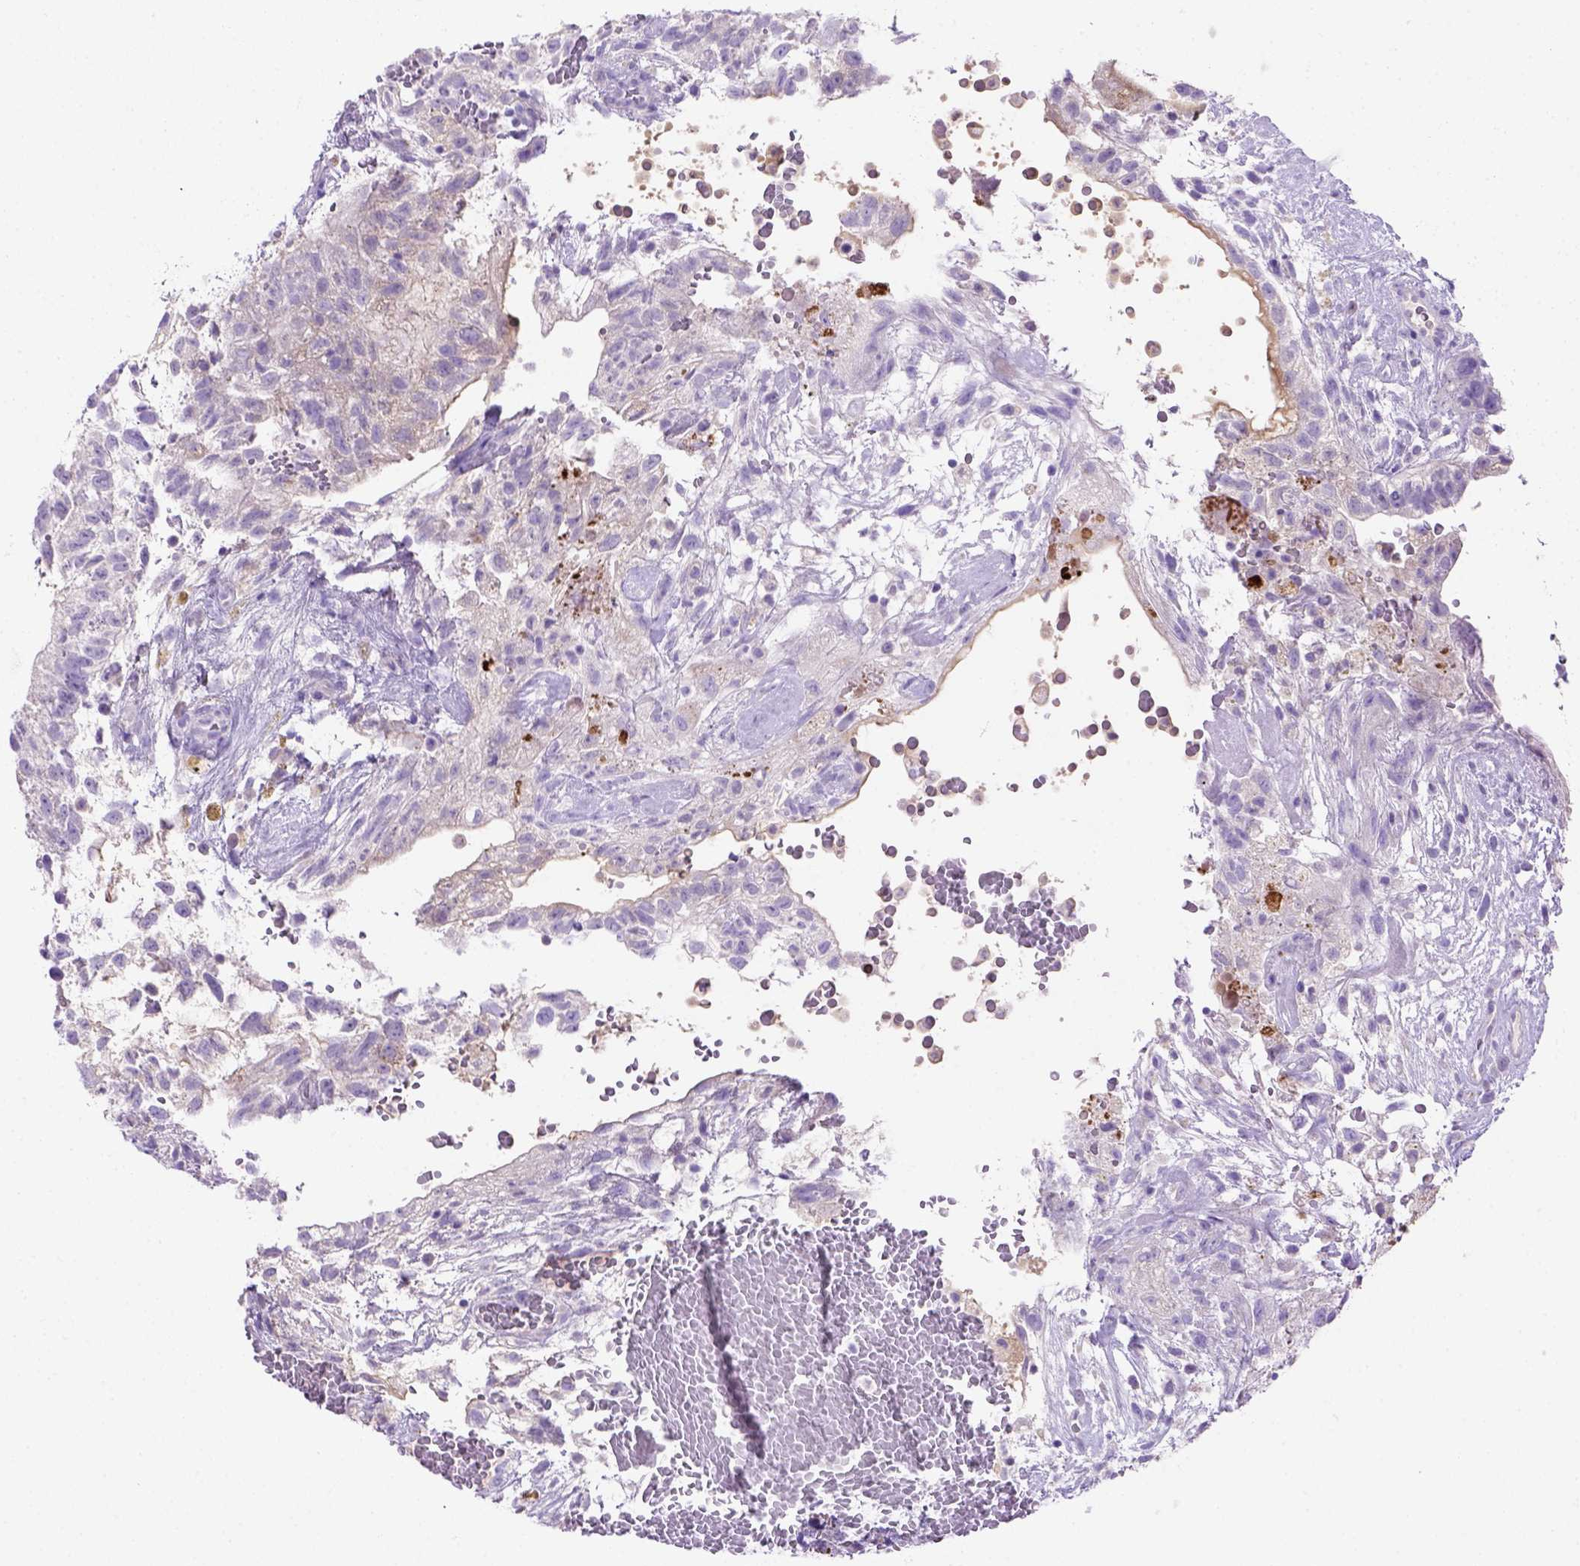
{"staining": {"intensity": "negative", "quantity": "none", "location": "none"}, "tissue": "testis cancer", "cell_type": "Tumor cells", "image_type": "cancer", "snomed": [{"axis": "morphology", "description": "Normal tissue, NOS"}, {"axis": "morphology", "description": "Carcinoma, Embryonal, NOS"}, {"axis": "topography", "description": "Testis"}], "caption": "A high-resolution image shows IHC staining of testis cancer, which shows no significant expression in tumor cells. (Immunohistochemistry (ihc), brightfield microscopy, high magnification).", "gene": "SIRPD", "patient": {"sex": "male", "age": 32}}